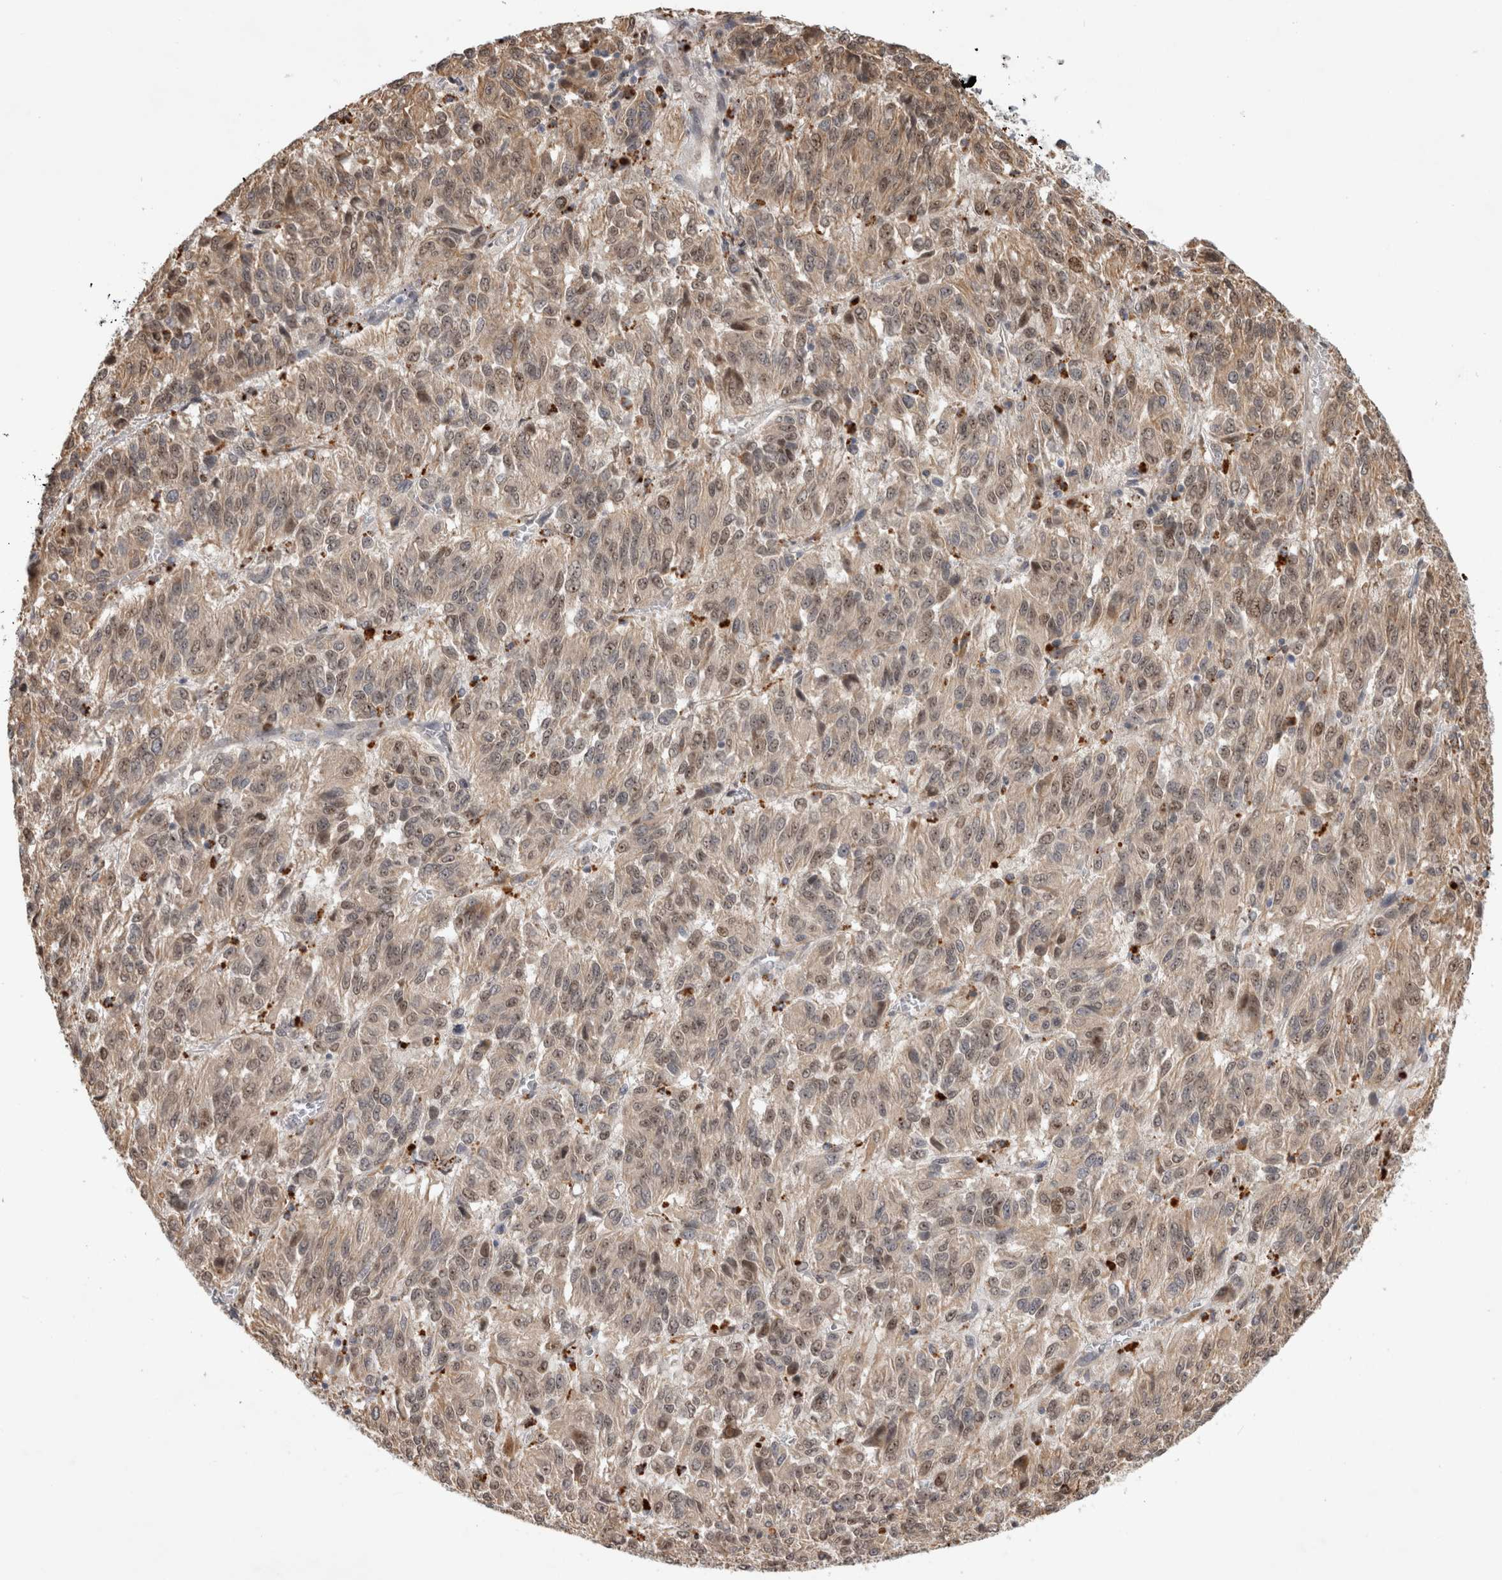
{"staining": {"intensity": "weak", "quantity": ">75%", "location": "cytoplasmic/membranous,nuclear"}, "tissue": "melanoma", "cell_type": "Tumor cells", "image_type": "cancer", "snomed": [{"axis": "morphology", "description": "Malignant melanoma, Metastatic site"}, {"axis": "topography", "description": "Lung"}], "caption": "Melanoma stained with a protein marker demonstrates weak staining in tumor cells.", "gene": "NAB2", "patient": {"sex": "male", "age": 64}}